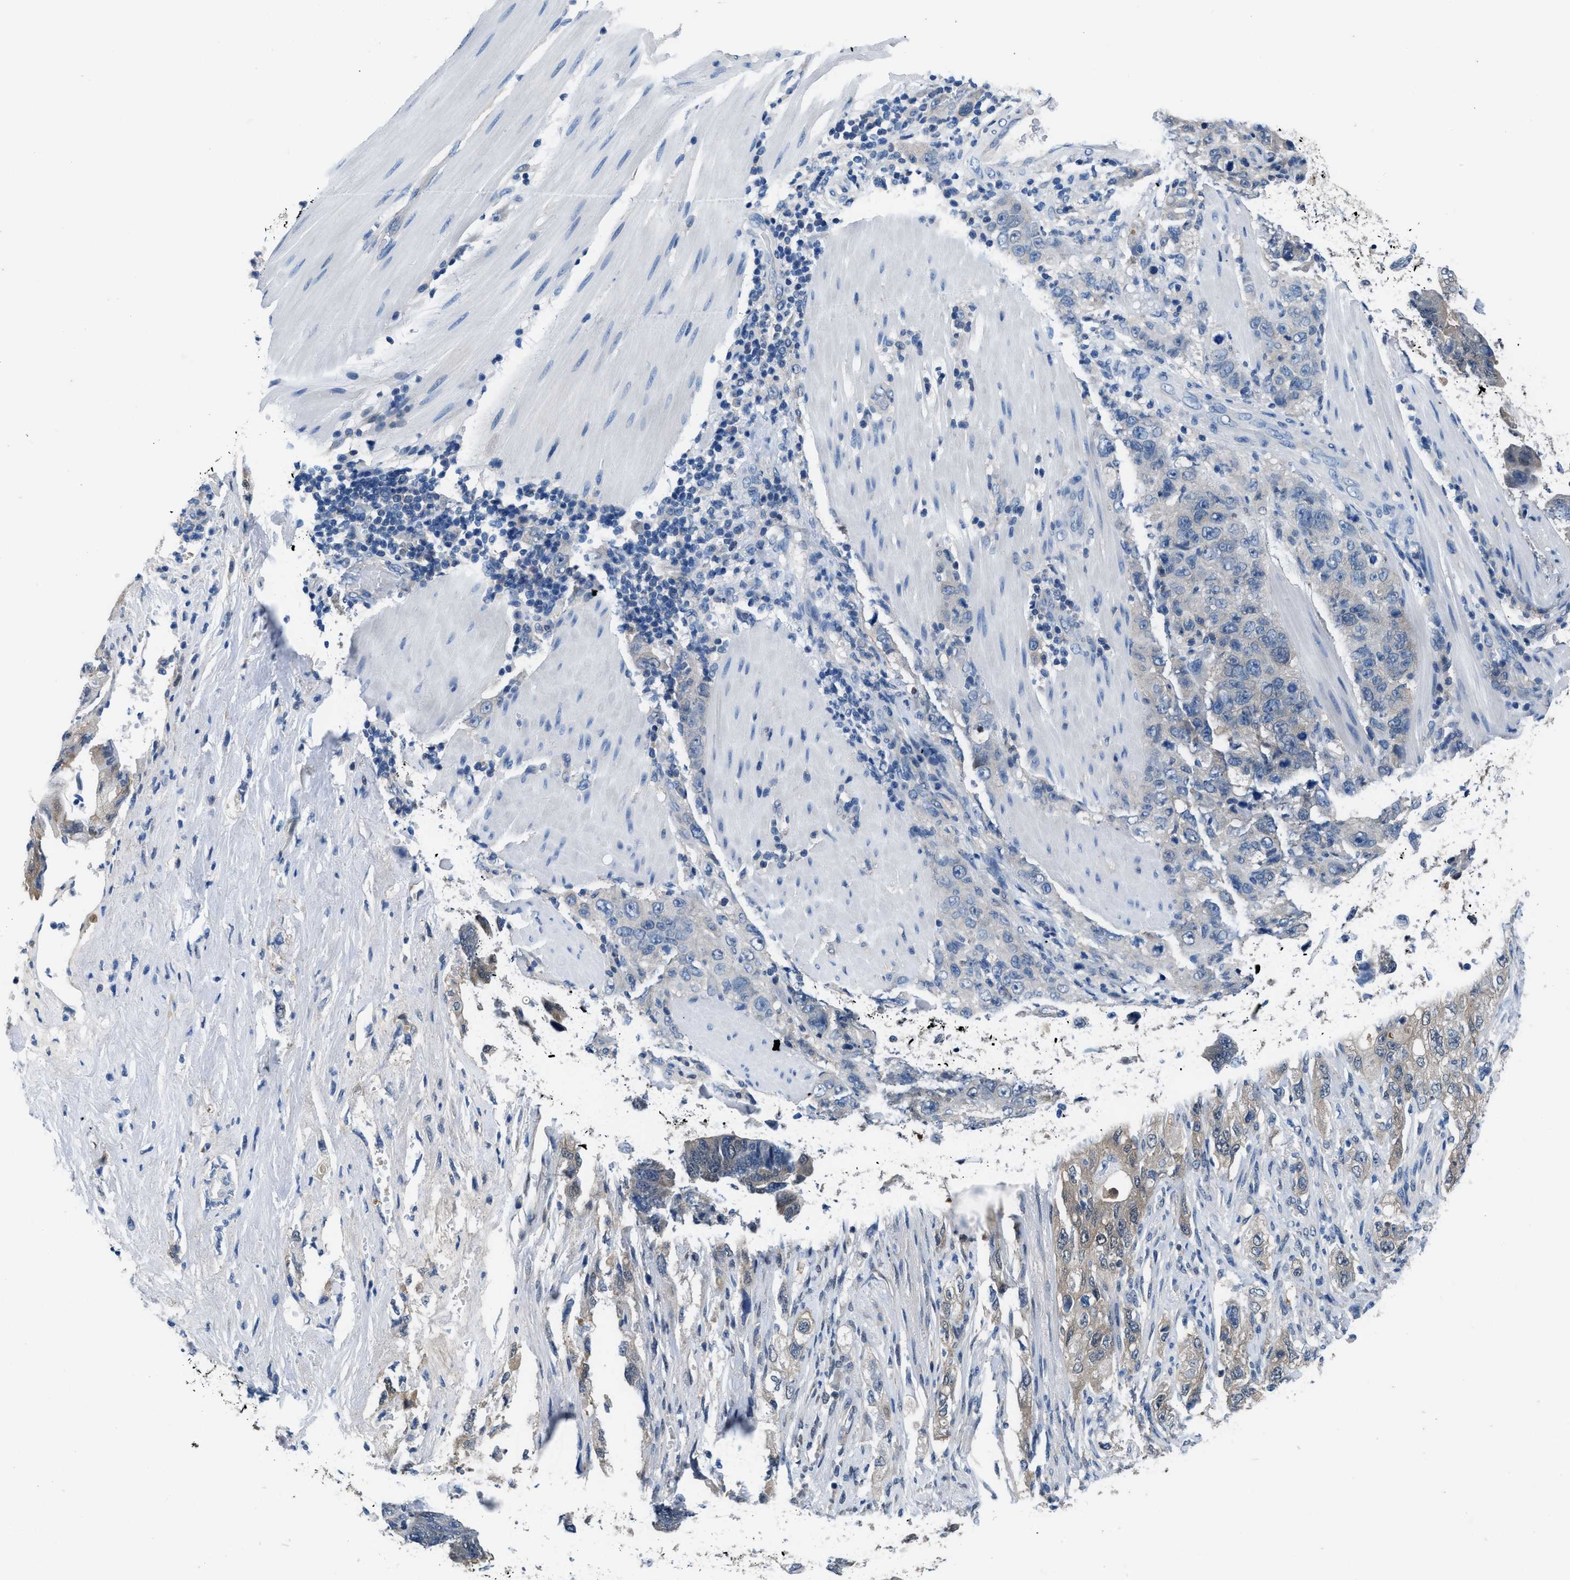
{"staining": {"intensity": "weak", "quantity": "<25%", "location": "cytoplasmic/membranous"}, "tissue": "pancreatic cancer", "cell_type": "Tumor cells", "image_type": "cancer", "snomed": [{"axis": "morphology", "description": "Adenocarcinoma, NOS"}, {"axis": "topography", "description": "Pancreas"}], "caption": "A high-resolution image shows immunohistochemistry staining of pancreatic cancer (adenocarcinoma), which demonstrates no significant positivity in tumor cells.", "gene": "NUDT5", "patient": {"sex": "female", "age": 73}}